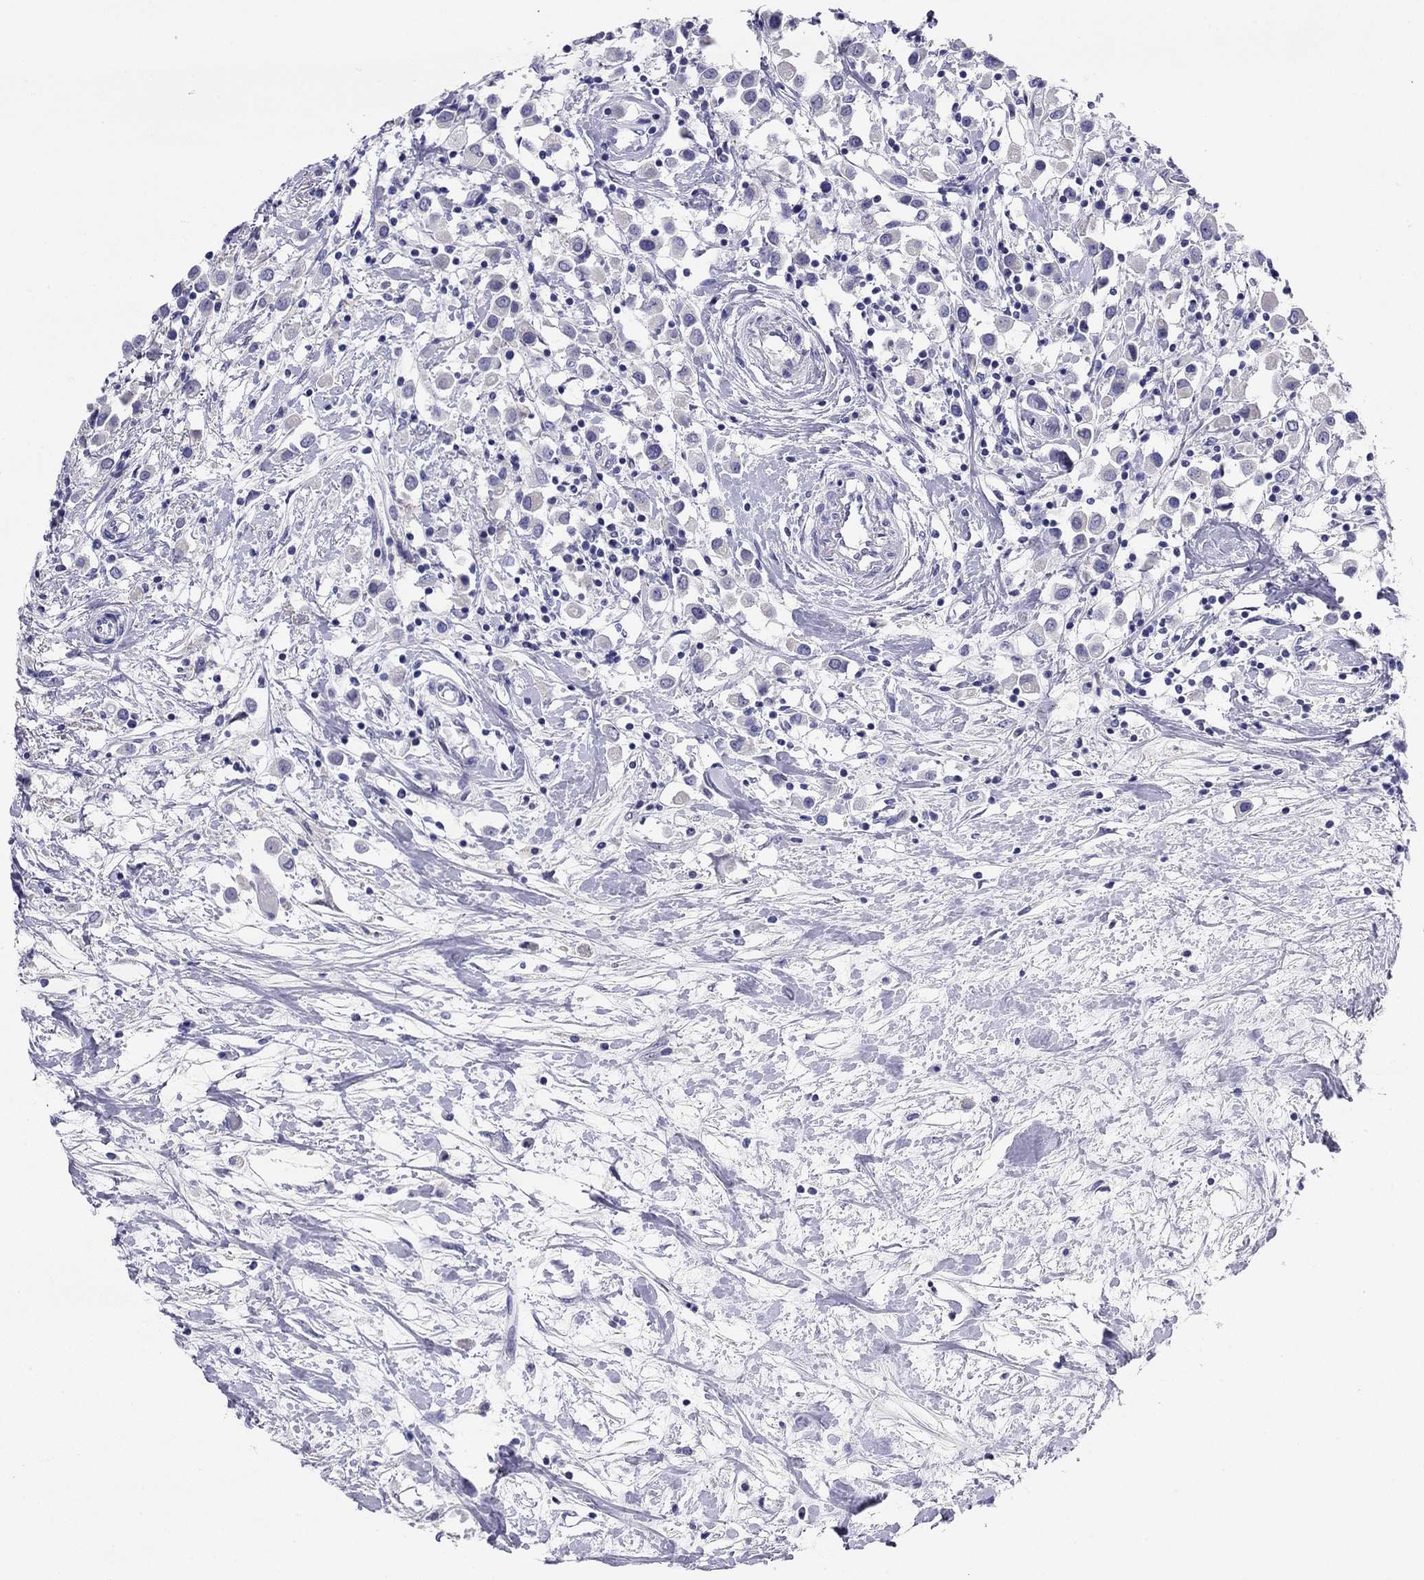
{"staining": {"intensity": "negative", "quantity": "none", "location": "none"}, "tissue": "breast cancer", "cell_type": "Tumor cells", "image_type": "cancer", "snomed": [{"axis": "morphology", "description": "Duct carcinoma"}, {"axis": "topography", "description": "Breast"}], "caption": "Immunohistochemical staining of breast cancer reveals no significant positivity in tumor cells.", "gene": "CMYA5", "patient": {"sex": "female", "age": 61}}